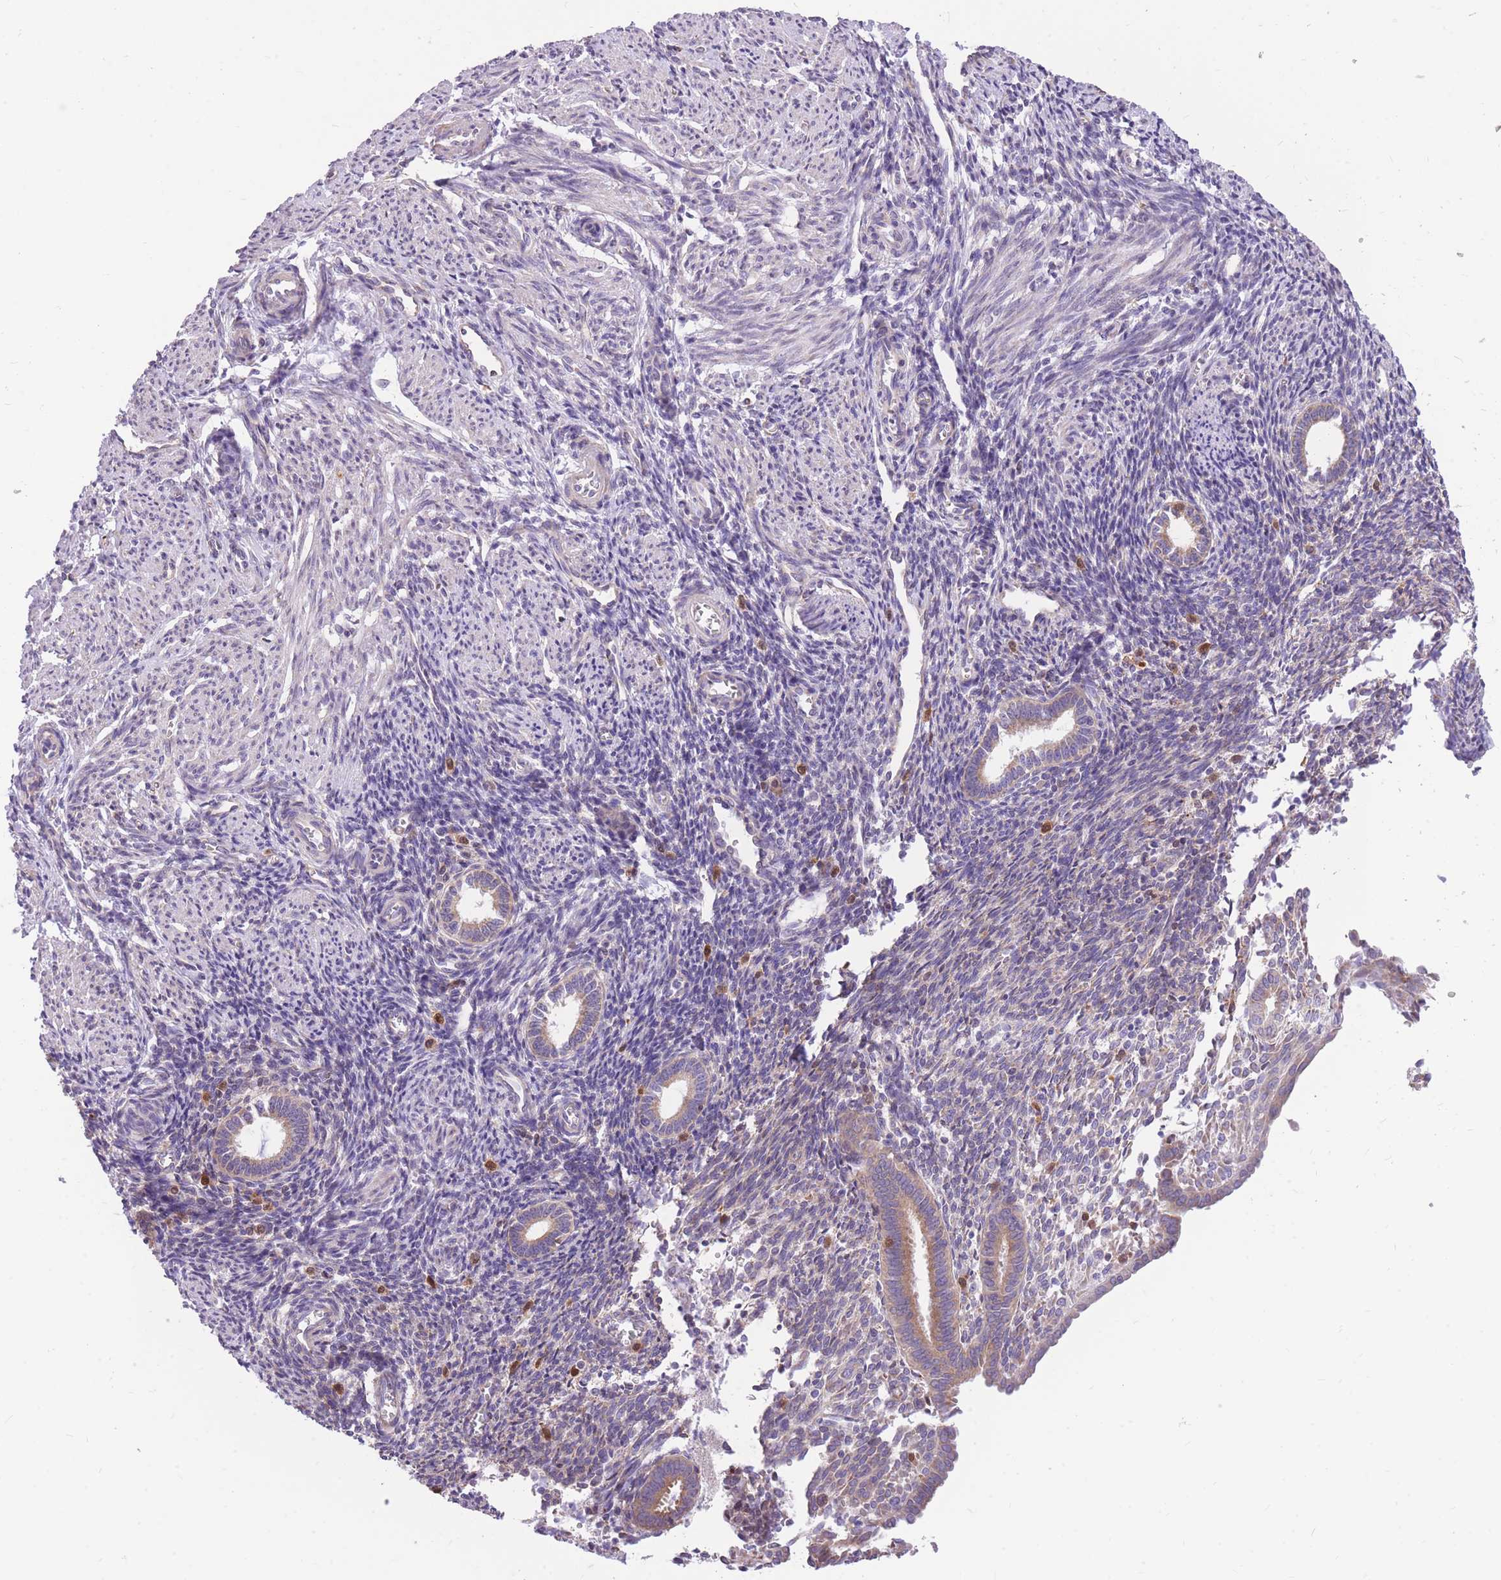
{"staining": {"intensity": "negative", "quantity": "none", "location": "none"}, "tissue": "endometrium", "cell_type": "Cells in endometrial stroma", "image_type": "normal", "snomed": [{"axis": "morphology", "description": "Normal tissue, NOS"}, {"axis": "topography", "description": "Endometrium"}], "caption": "This histopathology image is of unremarkable endometrium stained with IHC to label a protein in brown with the nuclei are counter-stained blue. There is no staining in cells in endometrial stroma.", "gene": "TOPAZ1", "patient": {"sex": "female", "age": 32}}